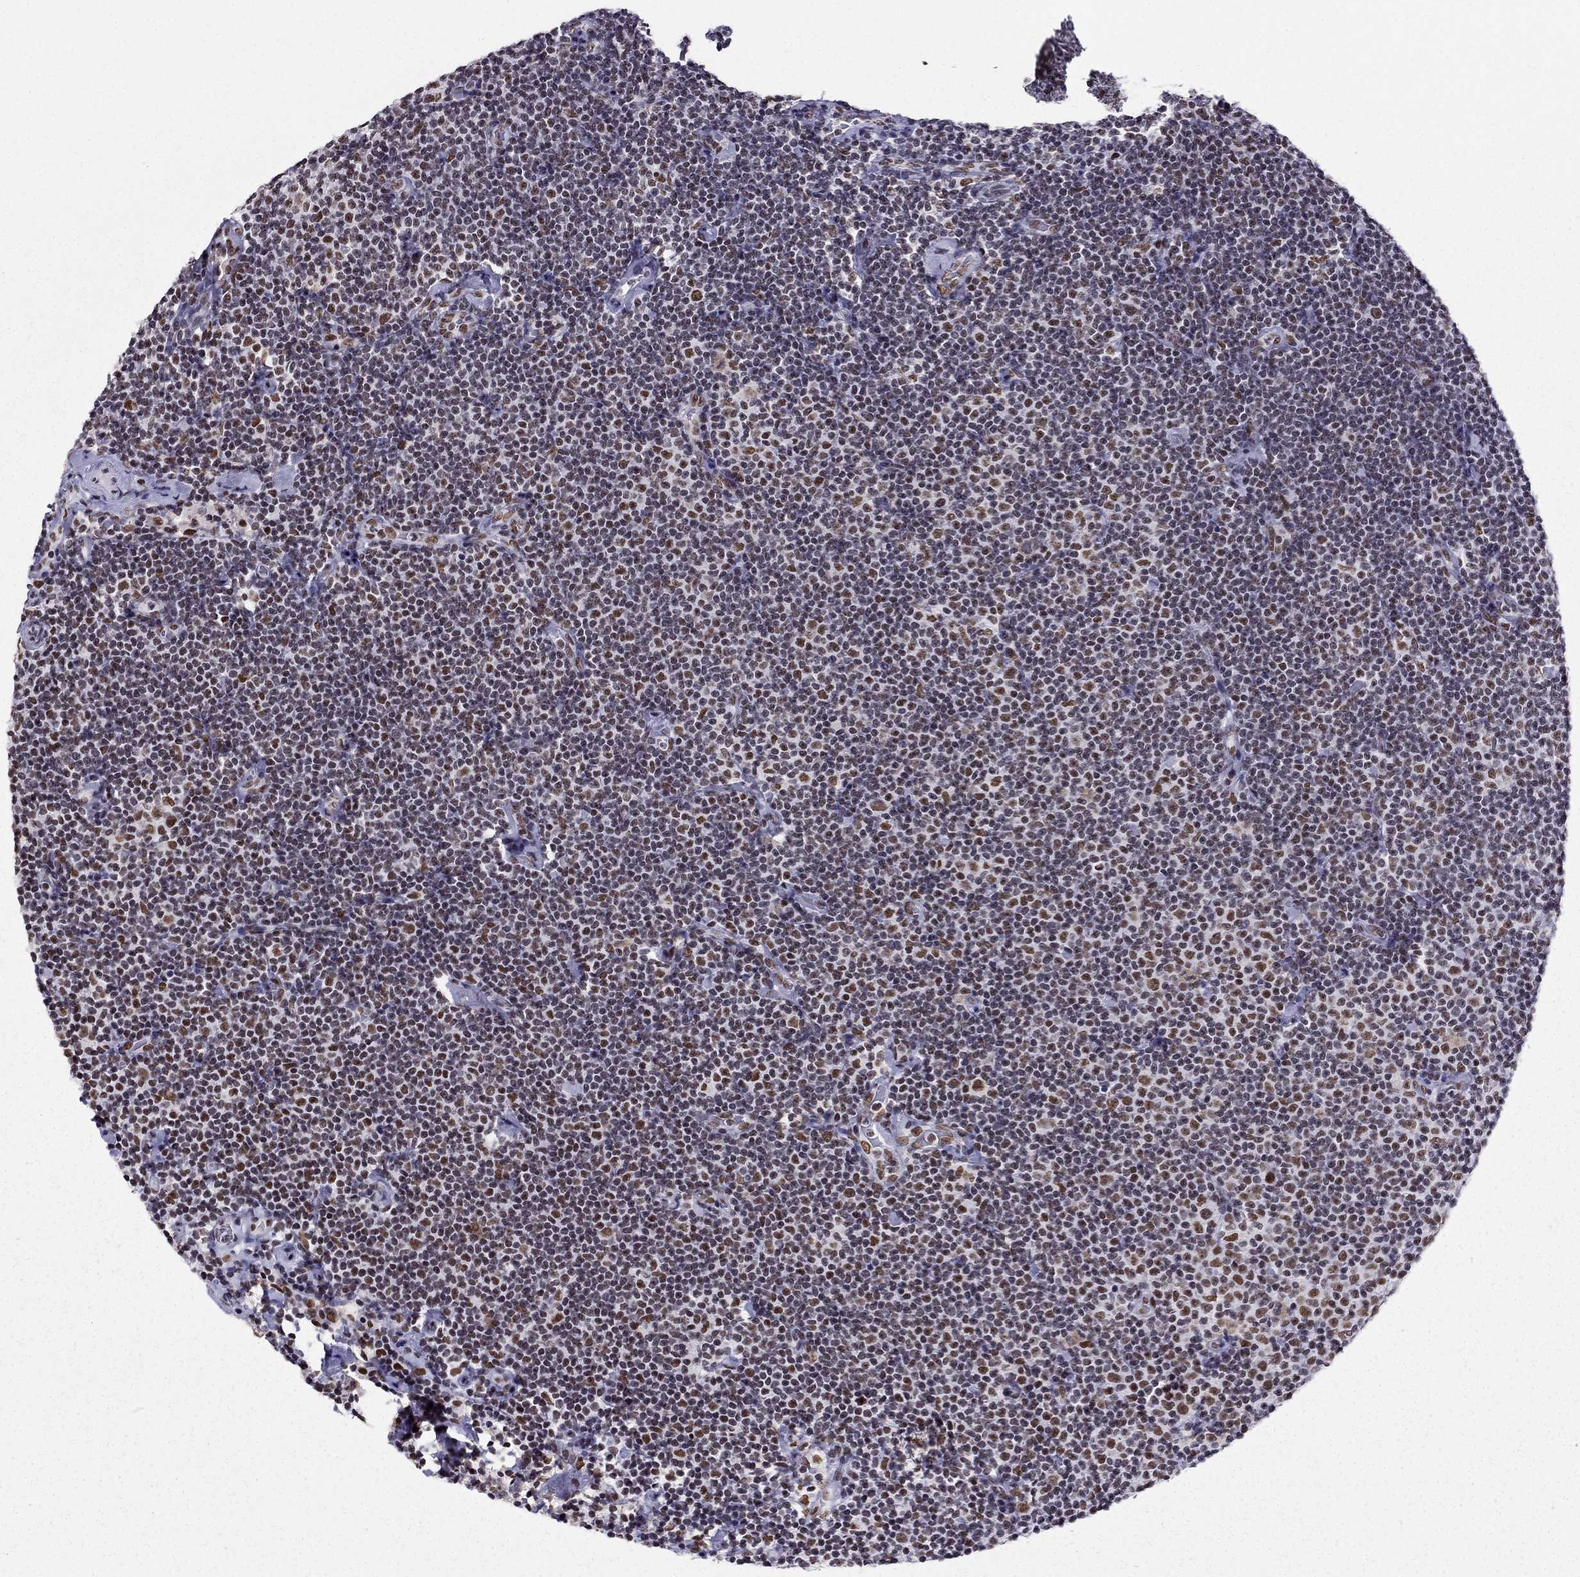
{"staining": {"intensity": "weak", "quantity": ">75%", "location": "nuclear"}, "tissue": "lymphoma", "cell_type": "Tumor cells", "image_type": "cancer", "snomed": [{"axis": "morphology", "description": "Malignant lymphoma, non-Hodgkin's type, Low grade"}, {"axis": "topography", "description": "Lymph node"}], "caption": "DAB (3,3'-diaminobenzidine) immunohistochemical staining of malignant lymphoma, non-Hodgkin's type (low-grade) demonstrates weak nuclear protein positivity in approximately >75% of tumor cells.", "gene": "ZNF420", "patient": {"sex": "male", "age": 81}}